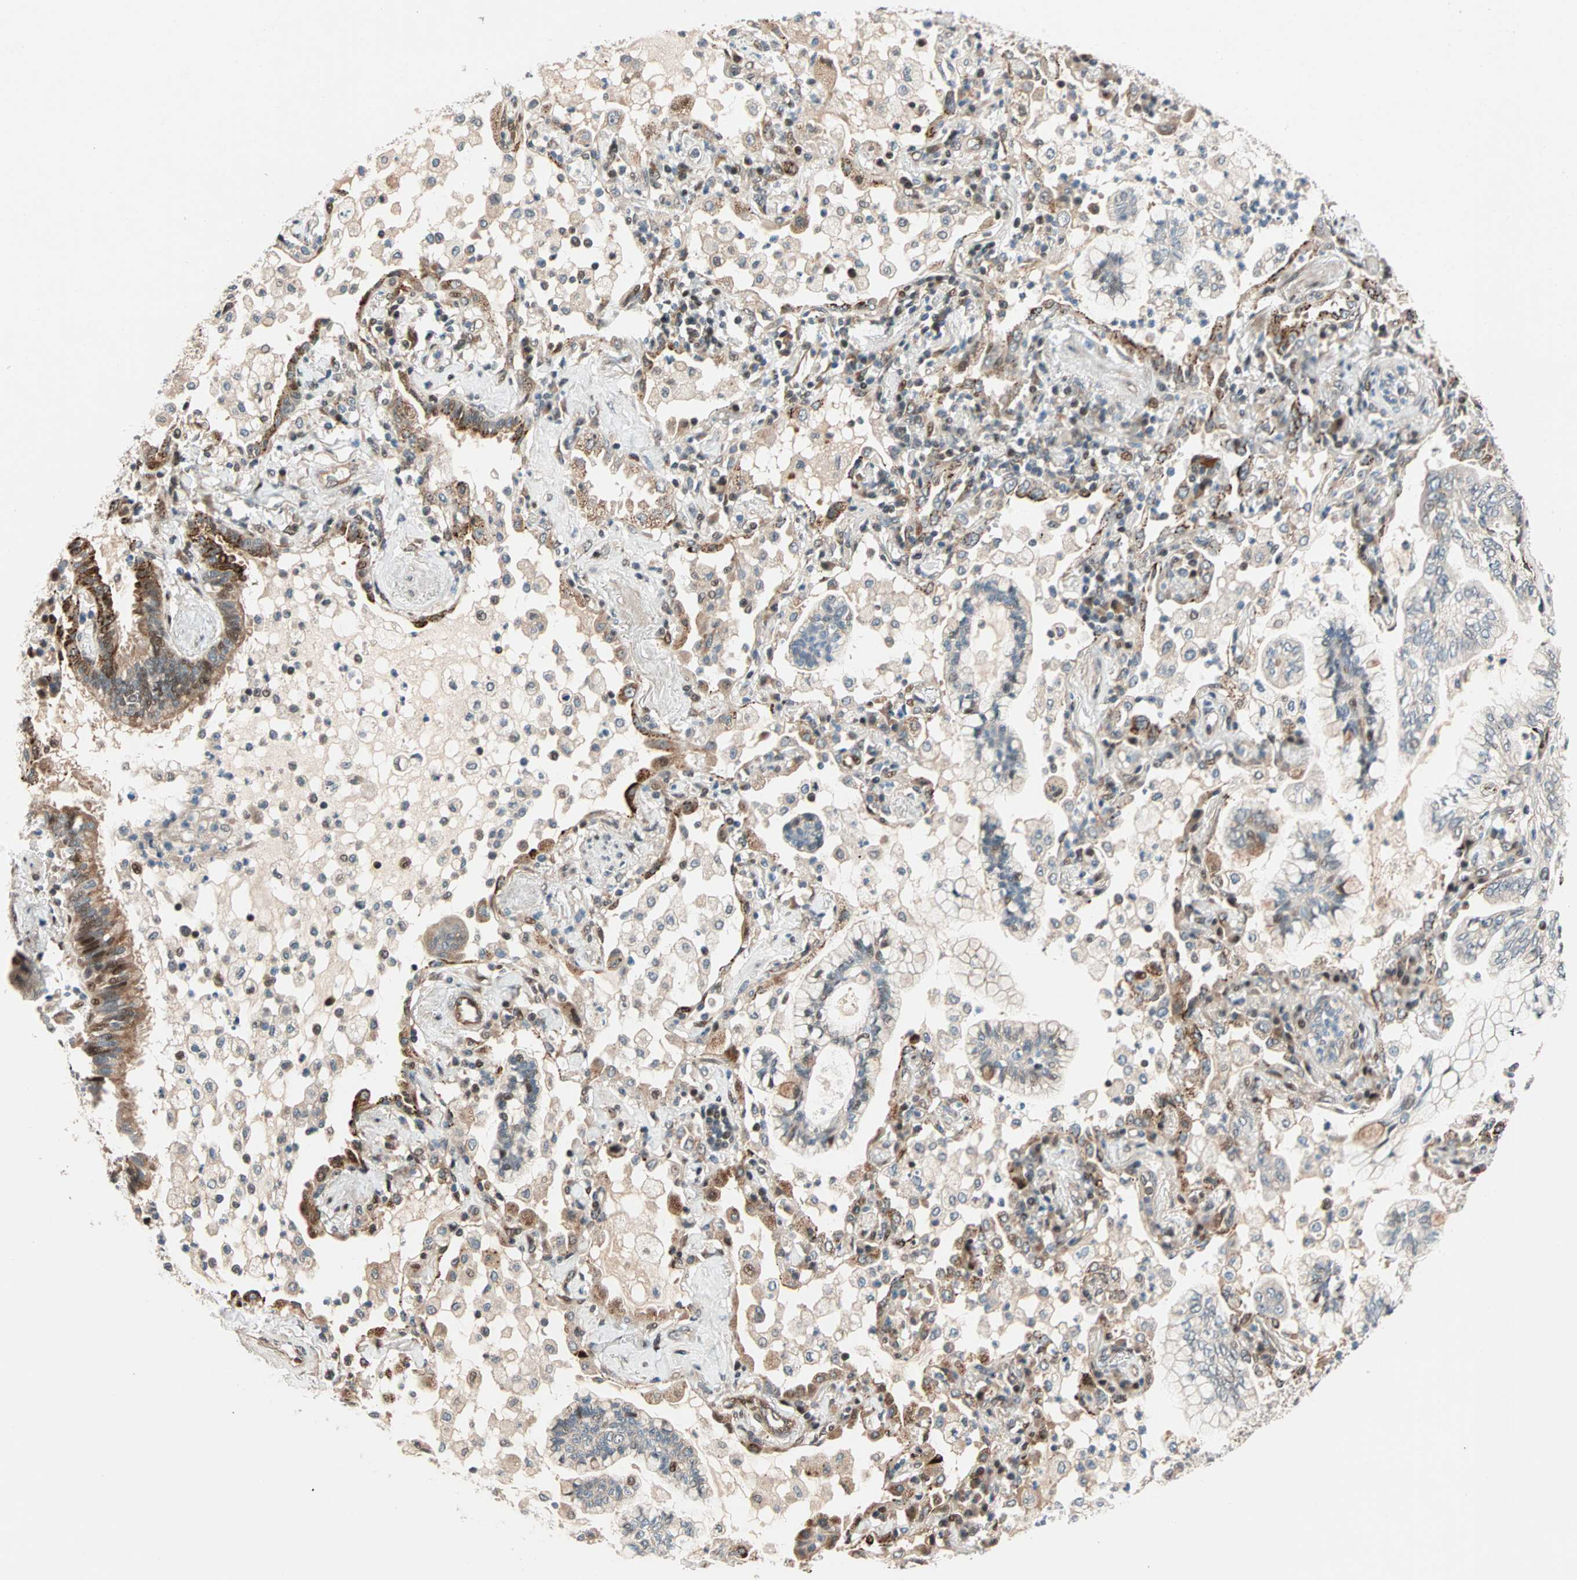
{"staining": {"intensity": "weak", "quantity": "<25%", "location": "cytoplasmic/membranous"}, "tissue": "lung cancer", "cell_type": "Tumor cells", "image_type": "cancer", "snomed": [{"axis": "morphology", "description": "Normal tissue, NOS"}, {"axis": "morphology", "description": "Adenocarcinoma, NOS"}, {"axis": "topography", "description": "Bronchus"}, {"axis": "topography", "description": "Lung"}], "caption": "The immunohistochemistry photomicrograph has no significant staining in tumor cells of lung adenocarcinoma tissue.", "gene": "HECW1", "patient": {"sex": "female", "age": 70}}